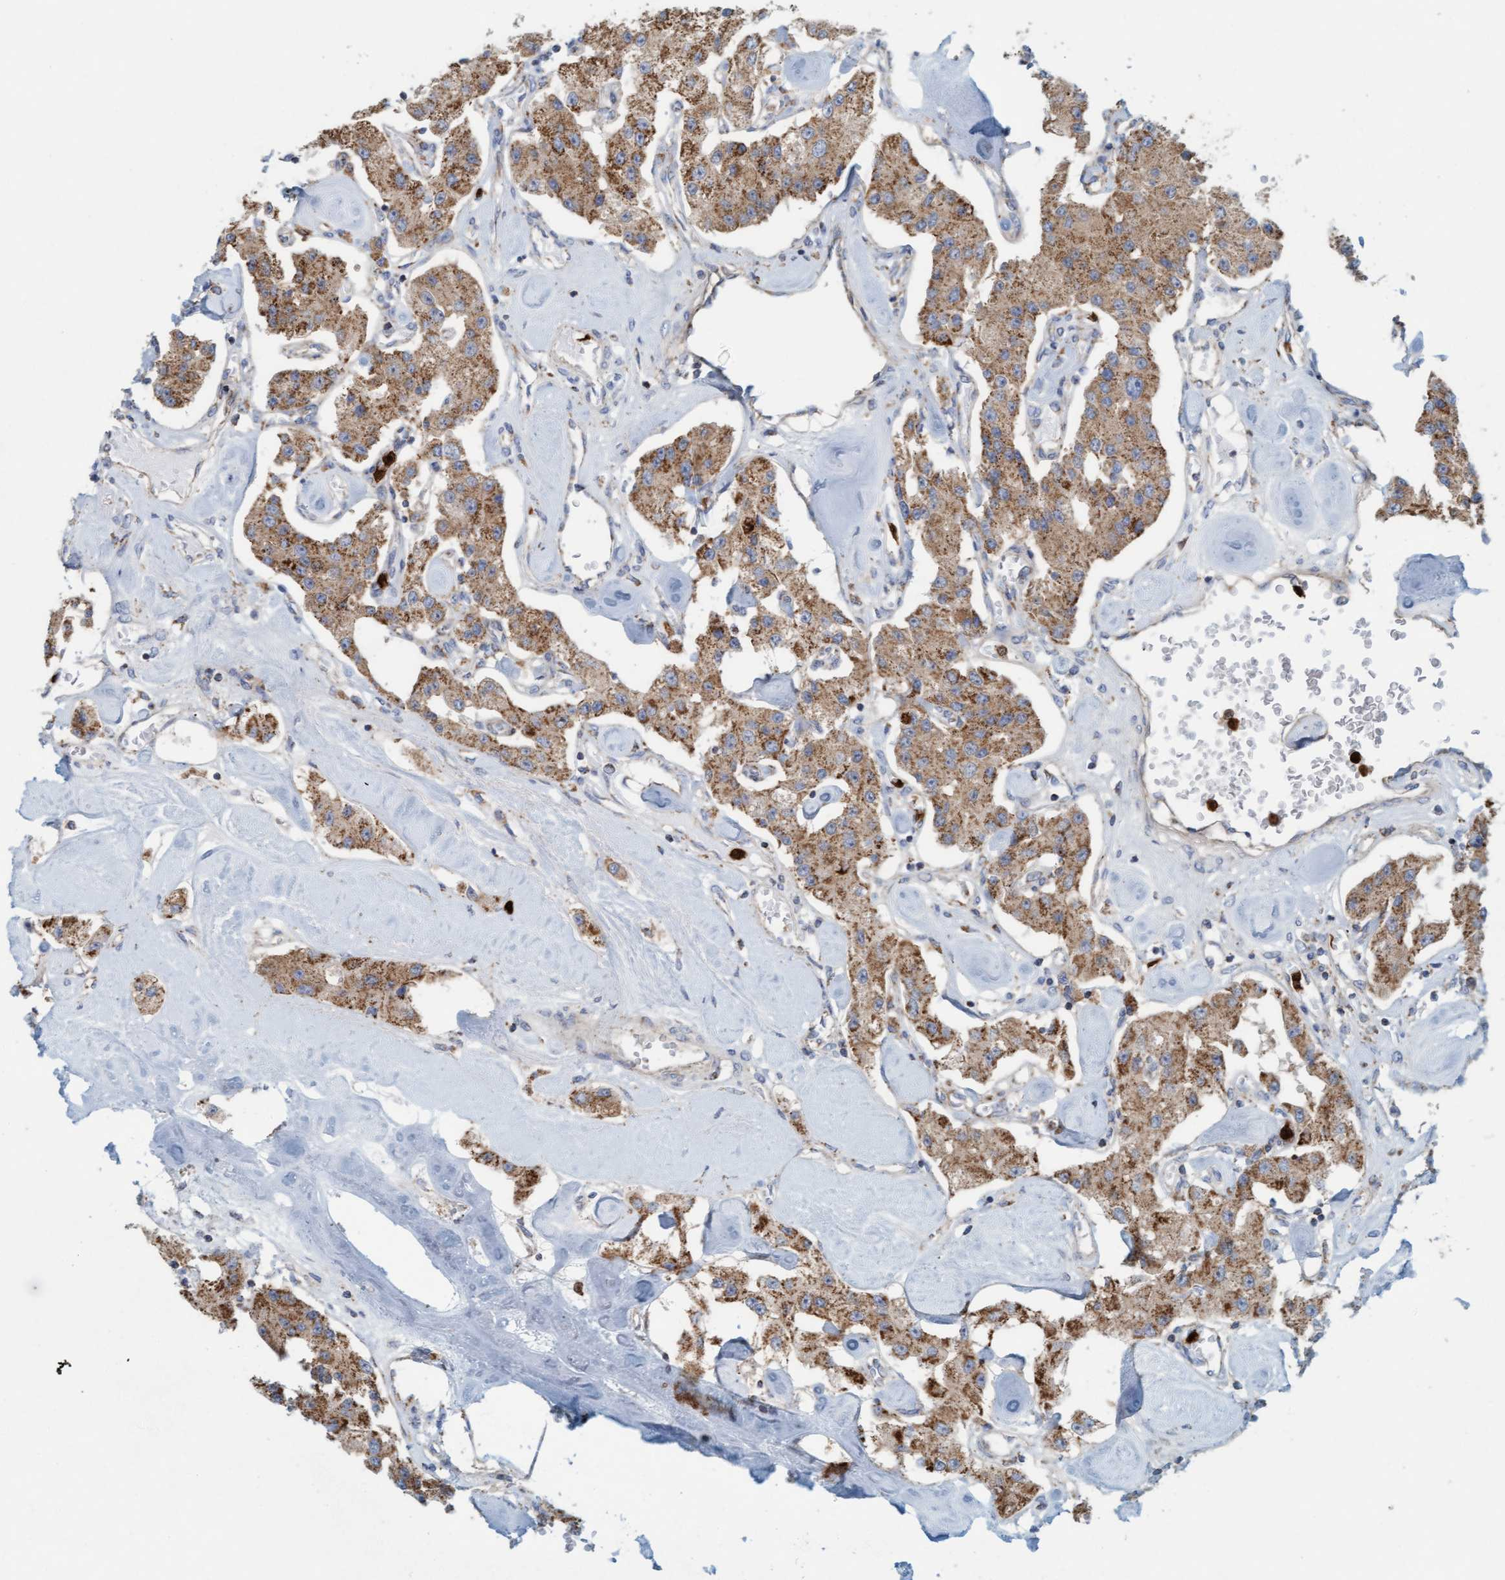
{"staining": {"intensity": "moderate", "quantity": ">75%", "location": "cytoplasmic/membranous"}, "tissue": "carcinoid", "cell_type": "Tumor cells", "image_type": "cancer", "snomed": [{"axis": "morphology", "description": "Carcinoid, malignant, NOS"}, {"axis": "topography", "description": "Pancreas"}], "caption": "An IHC photomicrograph of neoplastic tissue is shown. Protein staining in brown highlights moderate cytoplasmic/membranous positivity in carcinoid within tumor cells.", "gene": "B9D1", "patient": {"sex": "male", "age": 41}}